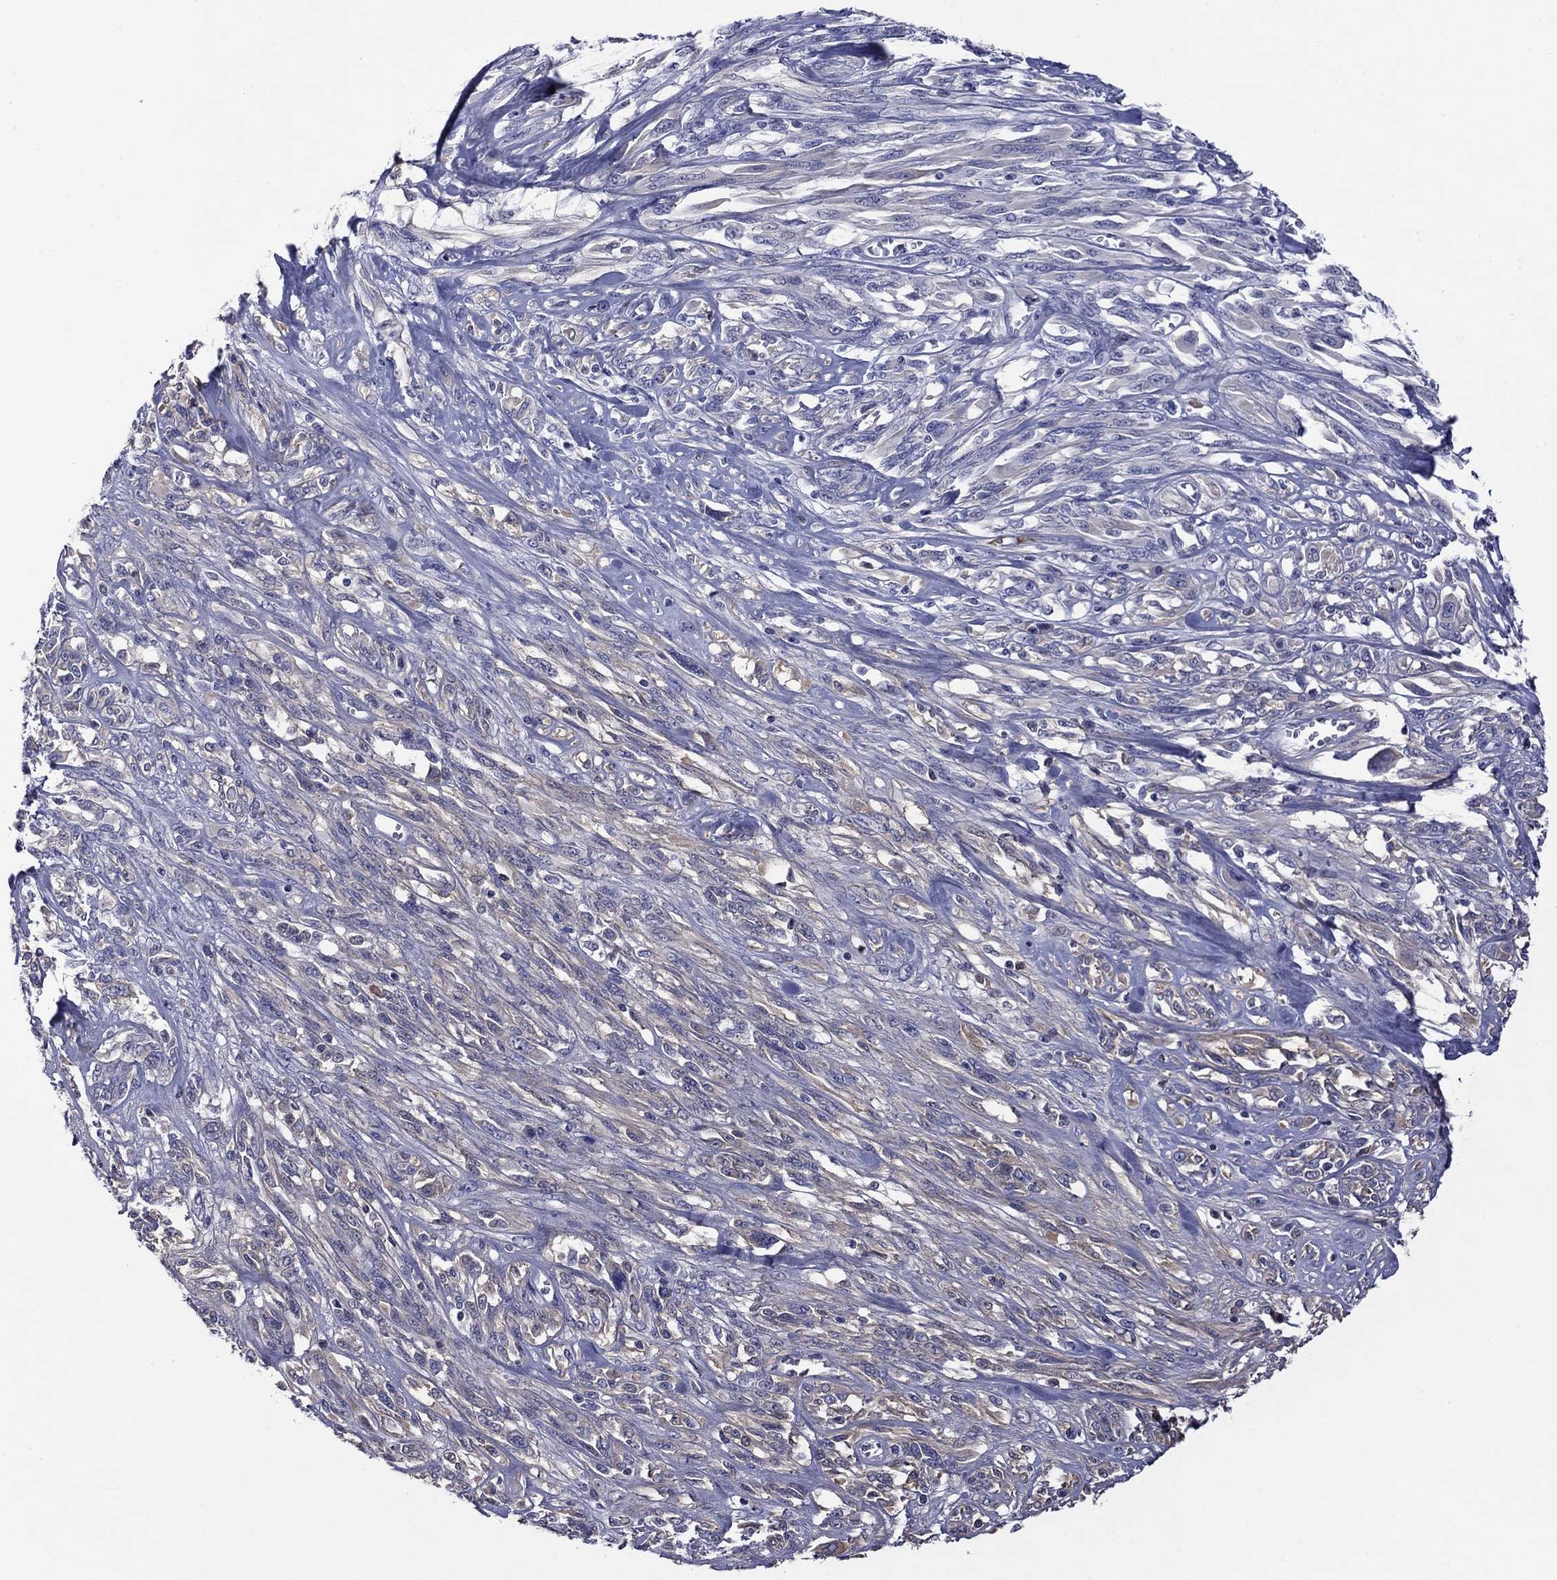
{"staining": {"intensity": "negative", "quantity": "none", "location": "none"}, "tissue": "melanoma", "cell_type": "Tumor cells", "image_type": "cancer", "snomed": [{"axis": "morphology", "description": "Malignant melanoma, NOS"}, {"axis": "topography", "description": "Skin"}], "caption": "Tumor cells are negative for protein expression in human malignant melanoma.", "gene": "APOA2", "patient": {"sex": "female", "age": 91}}